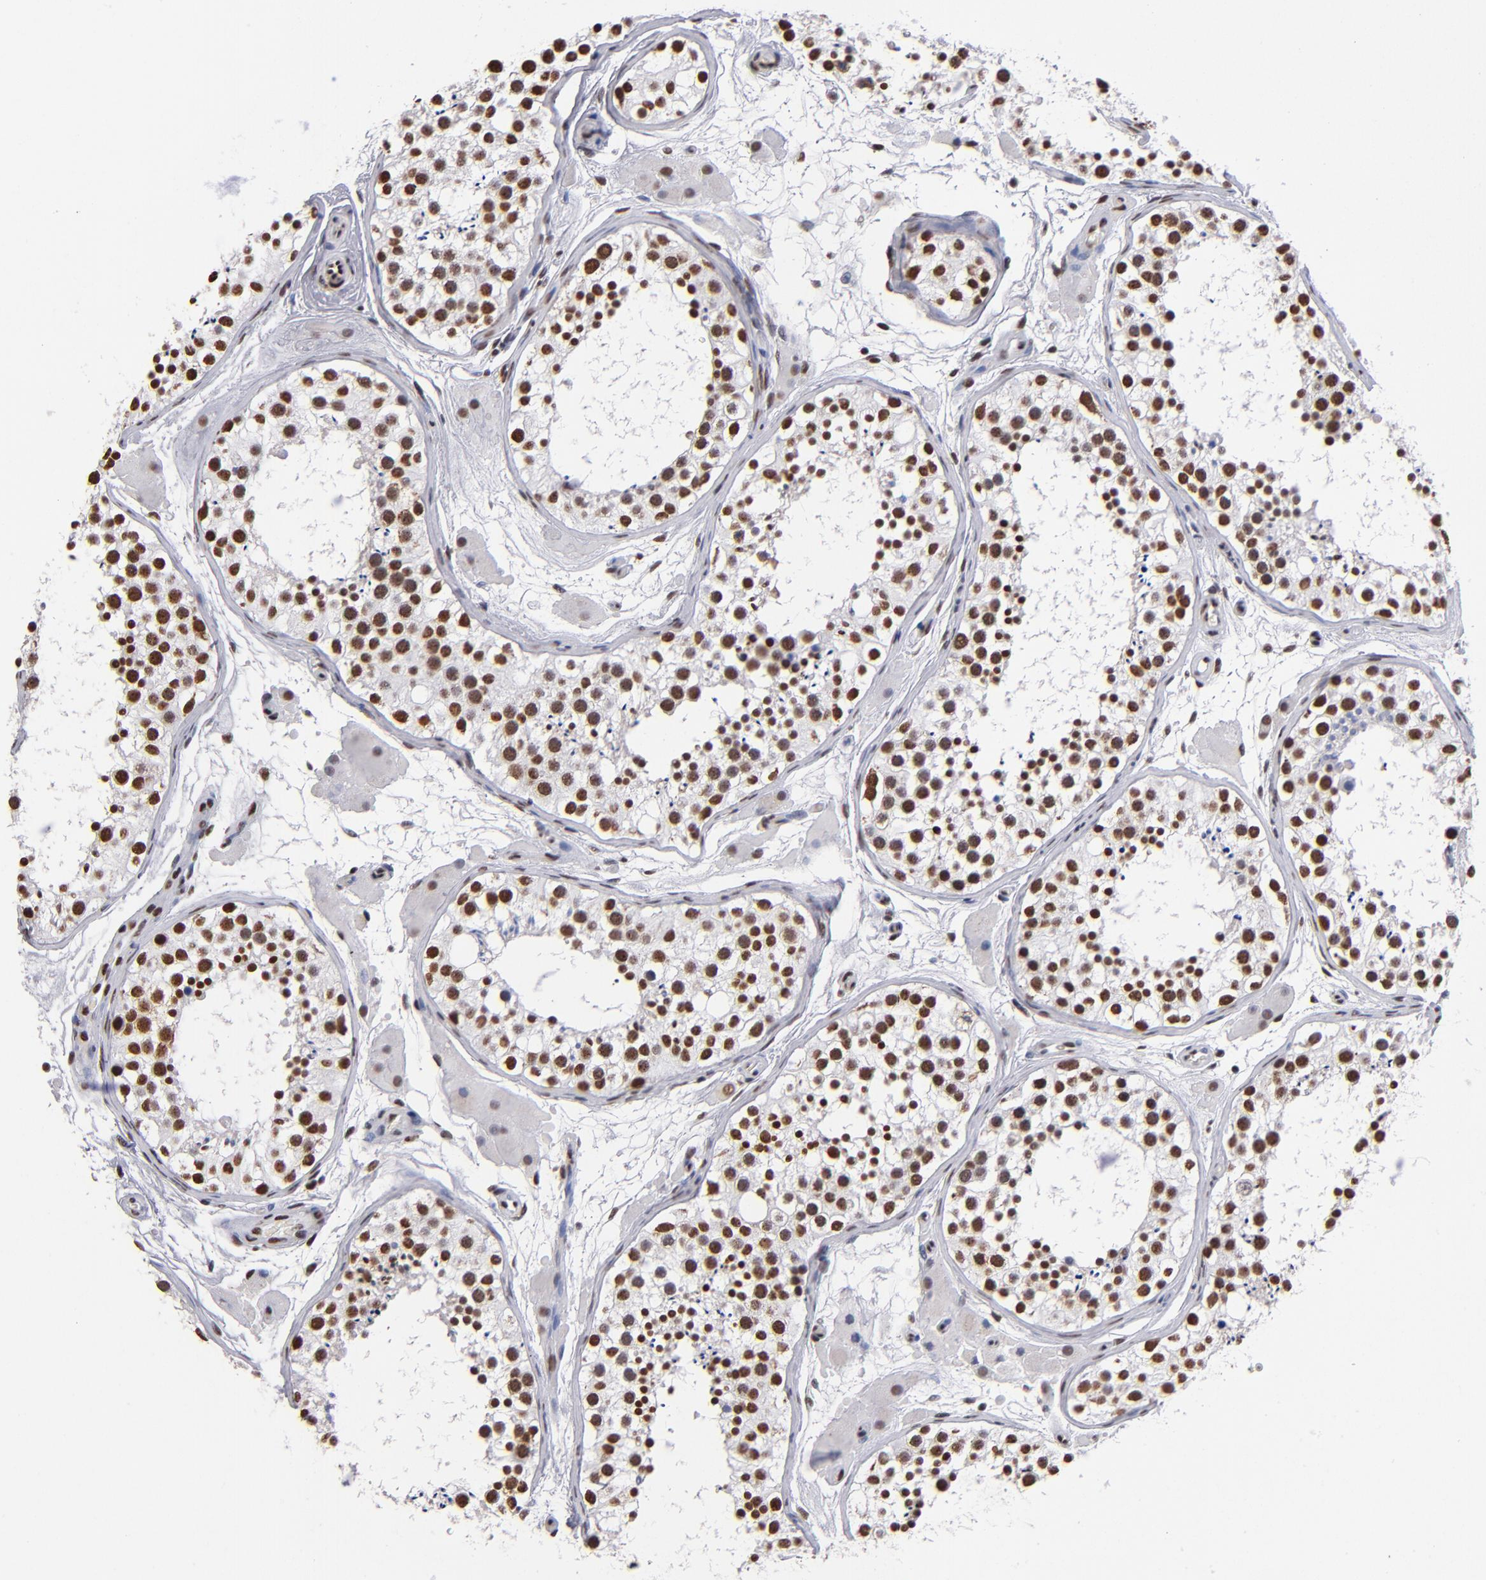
{"staining": {"intensity": "strong", "quantity": ">75%", "location": "nuclear"}, "tissue": "testis", "cell_type": "Cells in seminiferous ducts", "image_type": "normal", "snomed": [{"axis": "morphology", "description": "Normal tissue, NOS"}, {"axis": "topography", "description": "Testis"}], "caption": "A brown stain shows strong nuclear expression of a protein in cells in seminiferous ducts of unremarkable testis. The protein is stained brown, and the nuclei are stained in blue (DAB (3,3'-diaminobenzidine) IHC with brightfield microscopy, high magnification).", "gene": "MN1", "patient": {"sex": "male", "age": 29}}